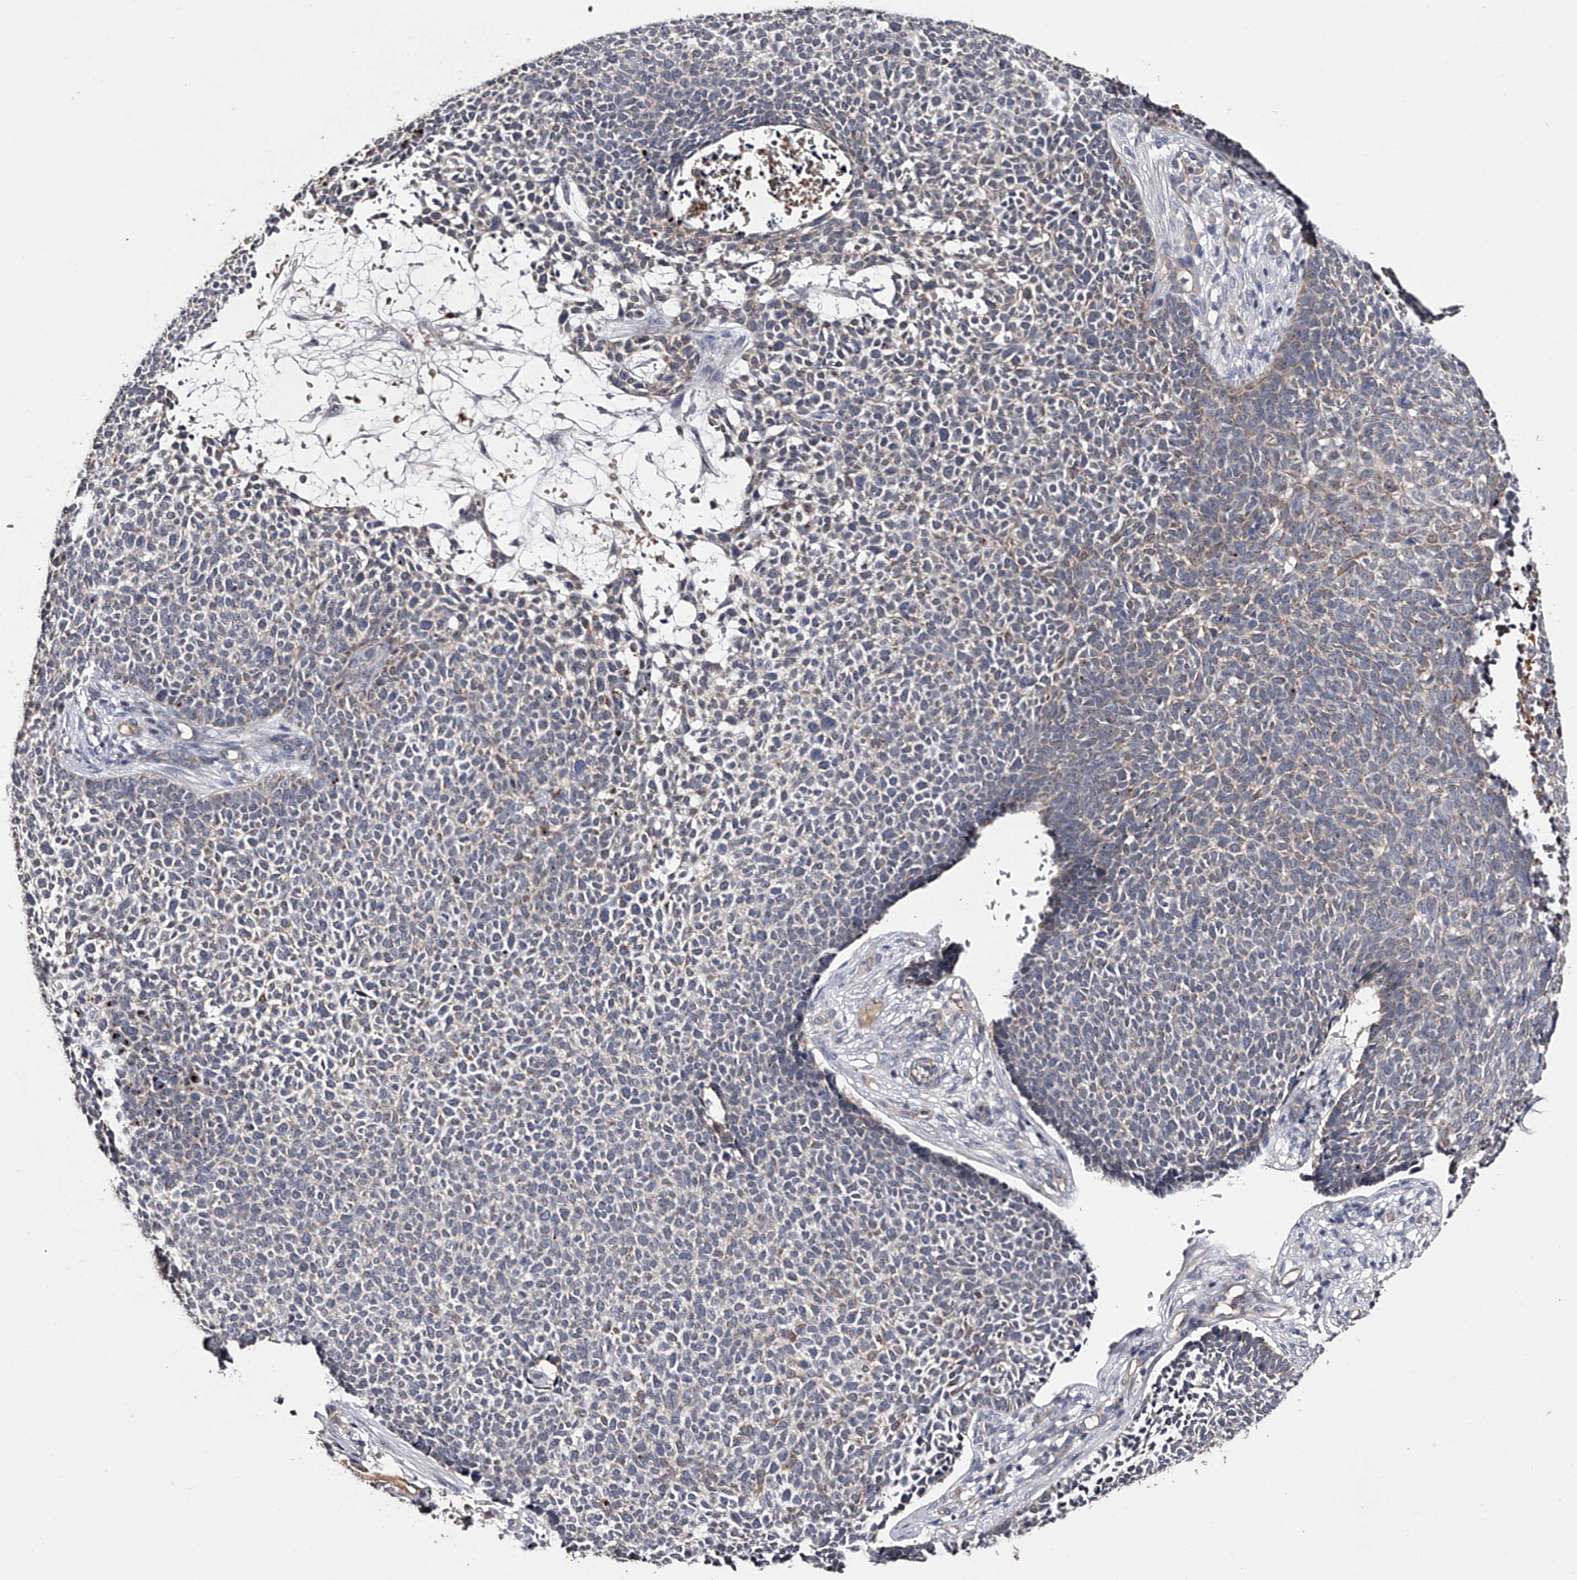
{"staining": {"intensity": "weak", "quantity": "<25%", "location": "cytoplasmic/membranous"}, "tissue": "skin cancer", "cell_type": "Tumor cells", "image_type": "cancer", "snomed": [{"axis": "morphology", "description": "Basal cell carcinoma"}, {"axis": "topography", "description": "Skin"}], "caption": "Immunohistochemical staining of human skin cancer (basal cell carcinoma) displays no significant staining in tumor cells. (DAB immunohistochemistry (IHC) visualized using brightfield microscopy, high magnification).", "gene": "MDN1", "patient": {"sex": "female", "age": 84}}